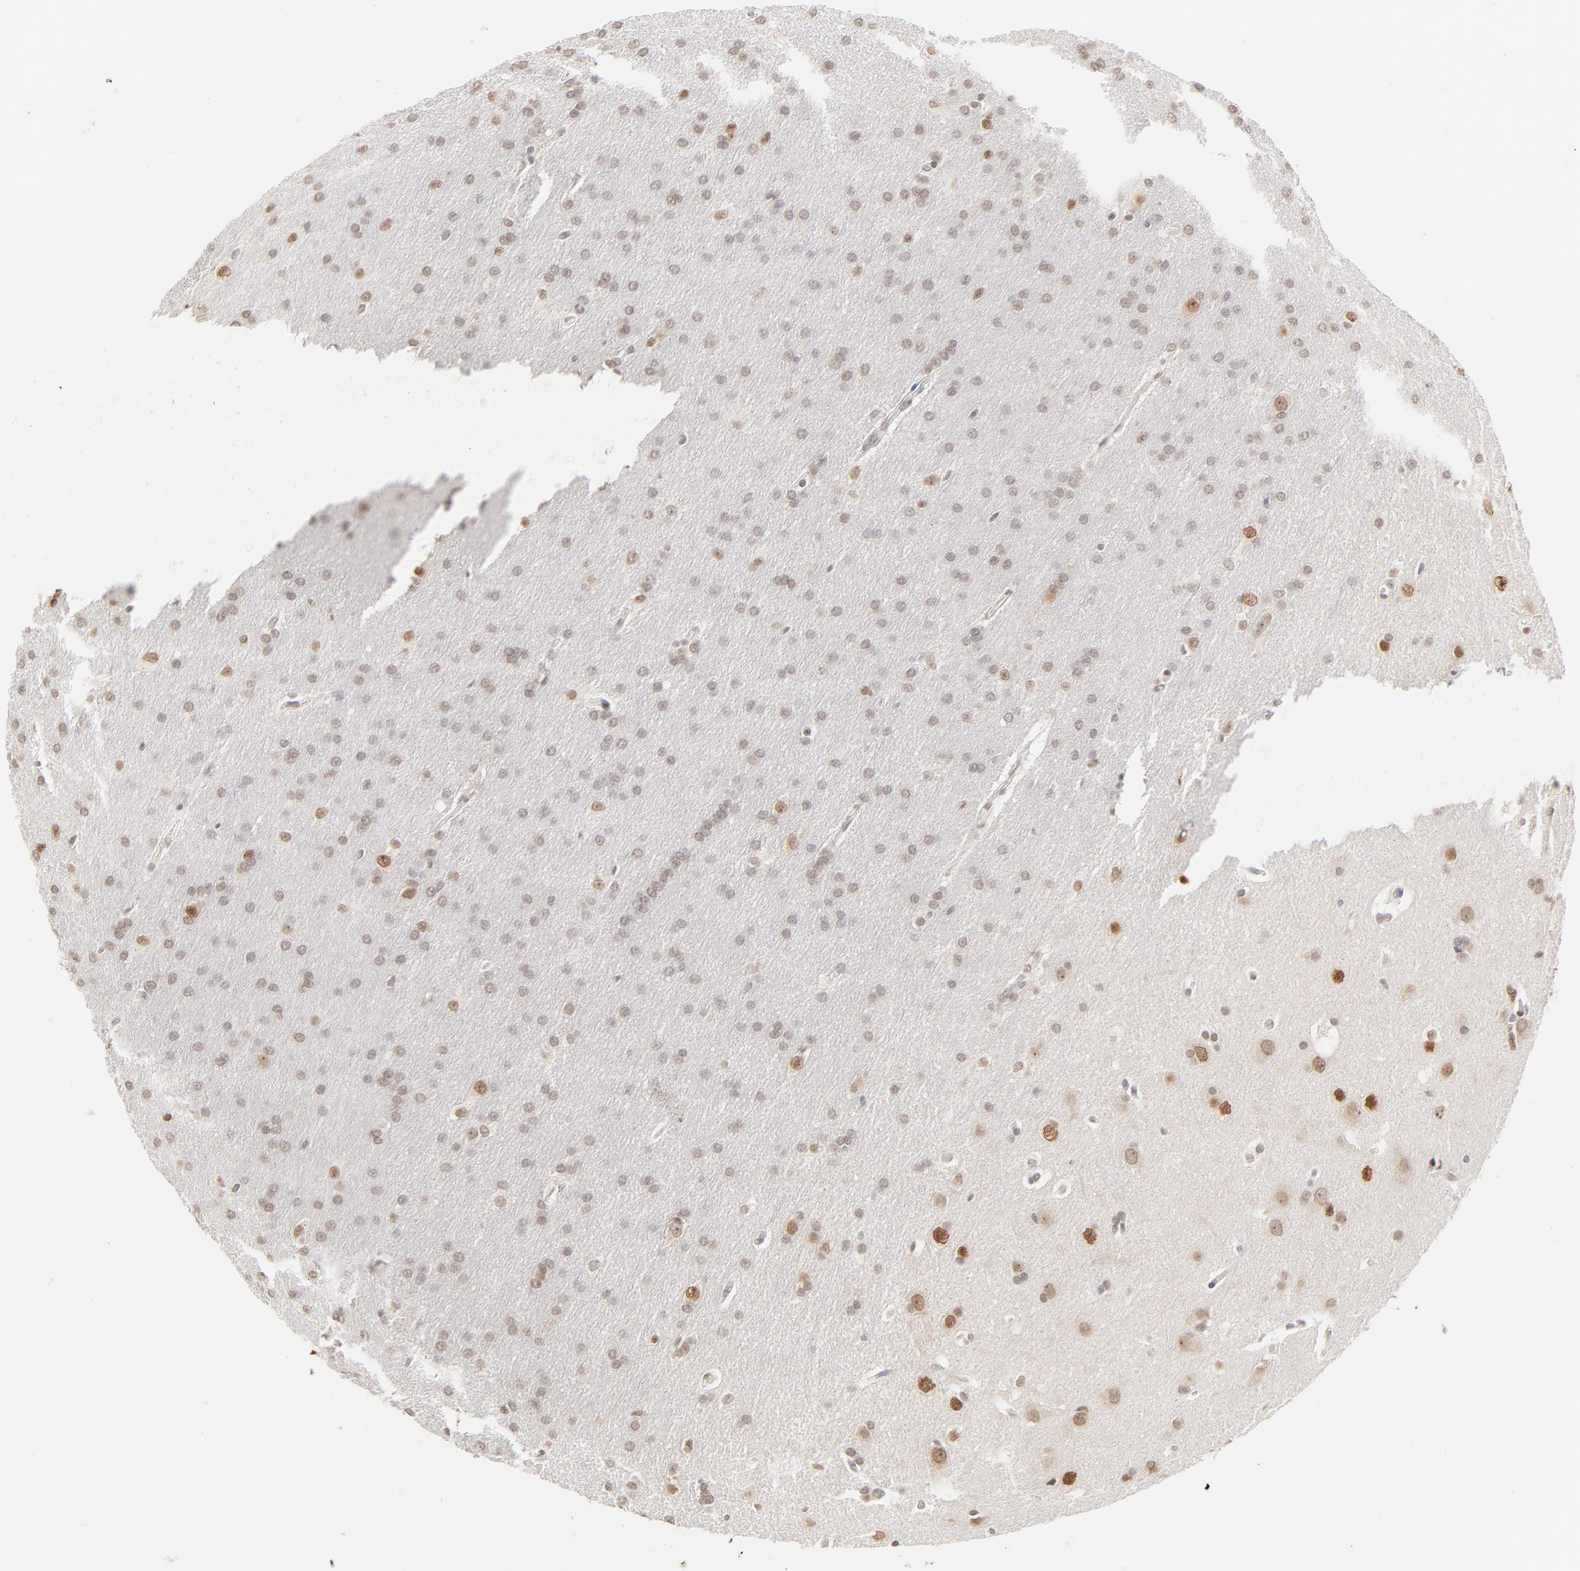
{"staining": {"intensity": "moderate", "quantity": "<25%", "location": "nuclear"}, "tissue": "glioma", "cell_type": "Tumor cells", "image_type": "cancer", "snomed": [{"axis": "morphology", "description": "Glioma, malignant, Low grade"}, {"axis": "topography", "description": "Brain"}], "caption": "Low-grade glioma (malignant) stained with IHC reveals moderate nuclear staining in about <25% of tumor cells.", "gene": "PBX3", "patient": {"sex": "female", "age": 32}}